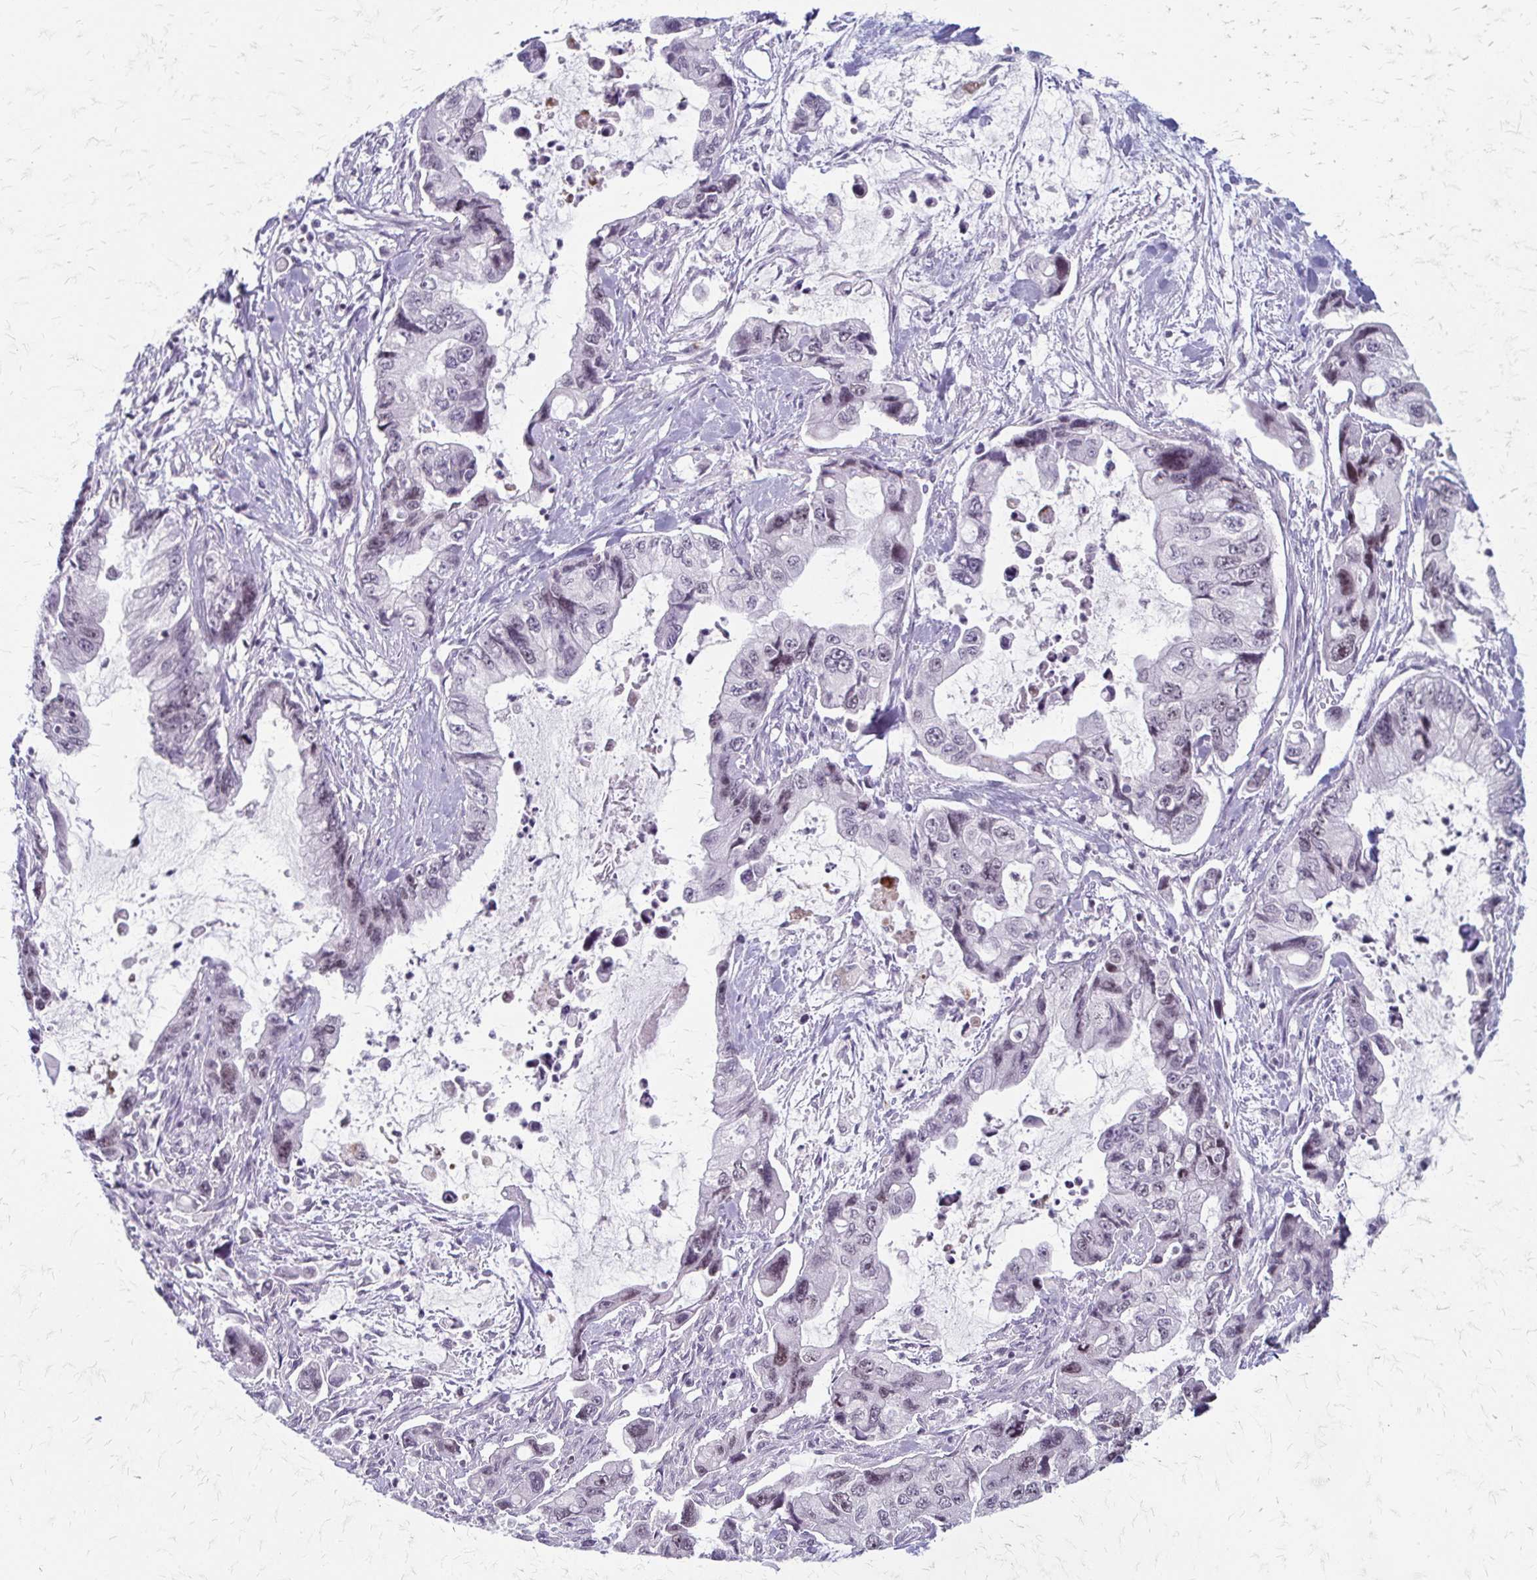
{"staining": {"intensity": "weak", "quantity": "<25%", "location": "nuclear"}, "tissue": "stomach cancer", "cell_type": "Tumor cells", "image_type": "cancer", "snomed": [{"axis": "morphology", "description": "Adenocarcinoma, NOS"}, {"axis": "topography", "description": "Pancreas"}, {"axis": "topography", "description": "Stomach, upper"}, {"axis": "topography", "description": "Stomach"}], "caption": "Tumor cells show no significant staining in stomach adenocarcinoma.", "gene": "EED", "patient": {"sex": "male", "age": 77}}